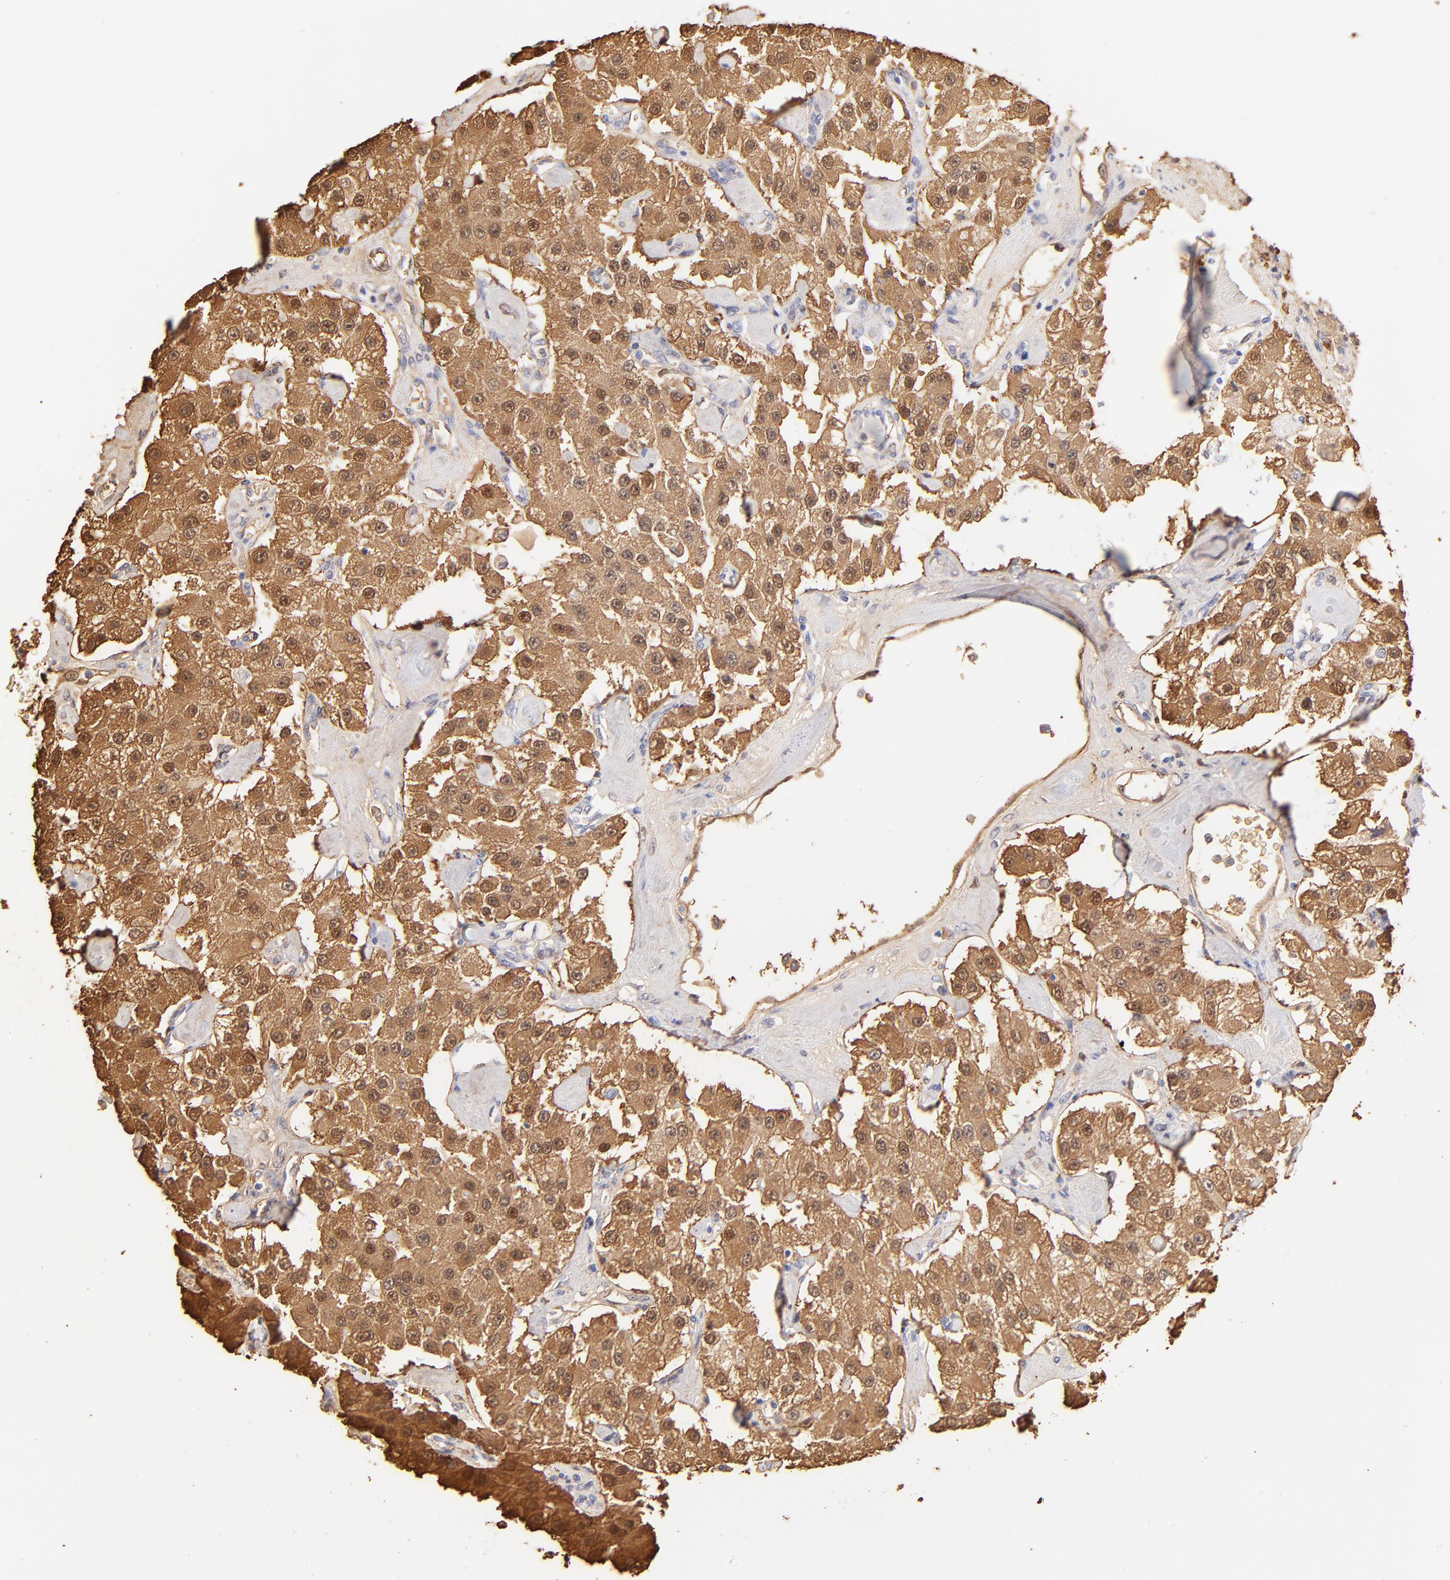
{"staining": {"intensity": "moderate", "quantity": ">75%", "location": "cytoplasmic/membranous"}, "tissue": "carcinoid", "cell_type": "Tumor cells", "image_type": "cancer", "snomed": [{"axis": "morphology", "description": "Carcinoid, malignant, NOS"}, {"axis": "topography", "description": "Pancreas"}], "caption": "Carcinoid (malignant) stained with a protein marker exhibits moderate staining in tumor cells.", "gene": "ALDH1A1", "patient": {"sex": "male", "age": 41}}